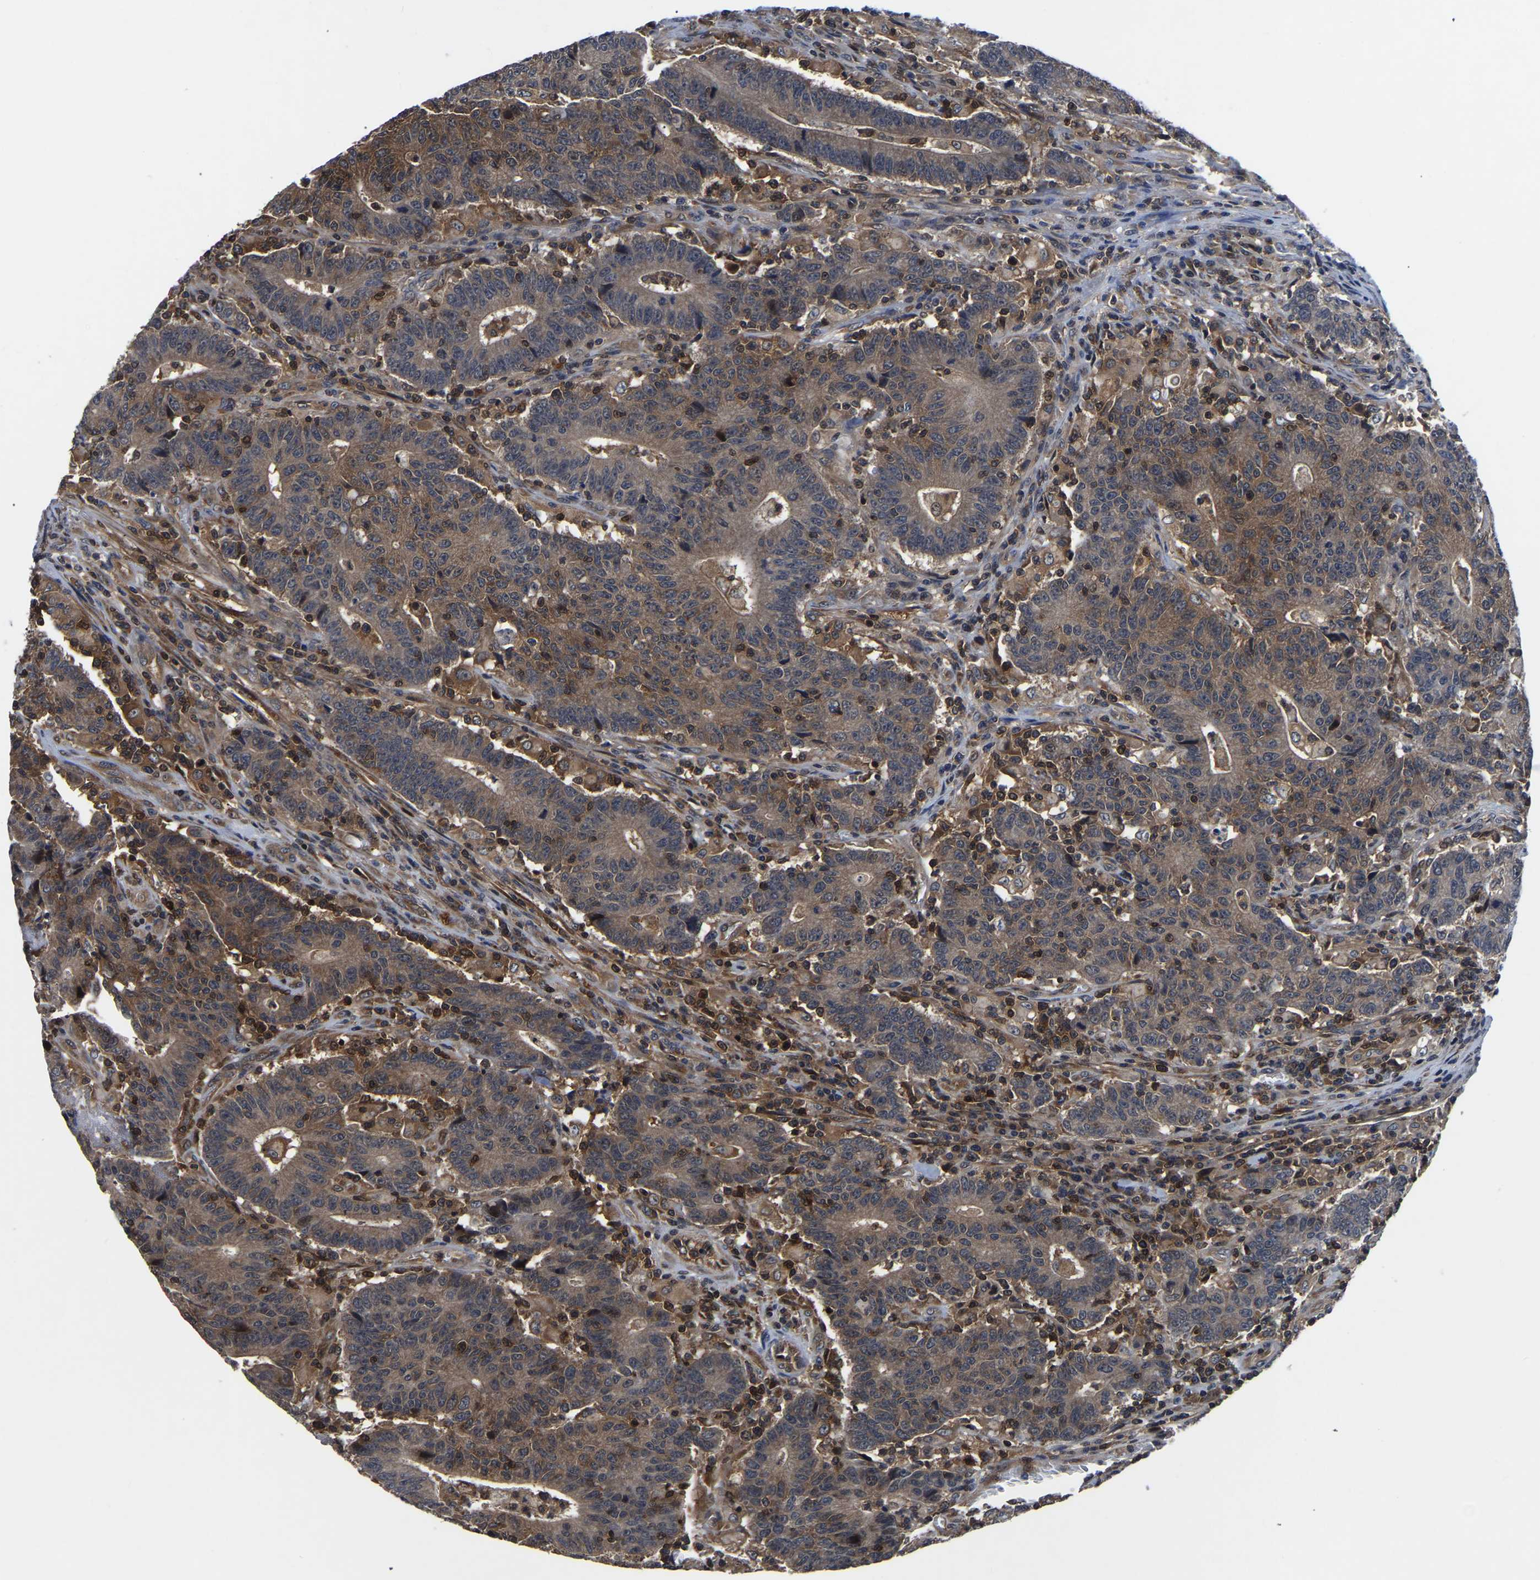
{"staining": {"intensity": "moderate", "quantity": ">75%", "location": "cytoplasmic/membranous"}, "tissue": "colorectal cancer", "cell_type": "Tumor cells", "image_type": "cancer", "snomed": [{"axis": "morphology", "description": "Normal tissue, NOS"}, {"axis": "morphology", "description": "Adenocarcinoma, NOS"}, {"axis": "topography", "description": "Colon"}], "caption": "A brown stain highlights moderate cytoplasmic/membranous staining of a protein in colorectal cancer (adenocarcinoma) tumor cells.", "gene": "FGD5", "patient": {"sex": "female", "age": 75}}